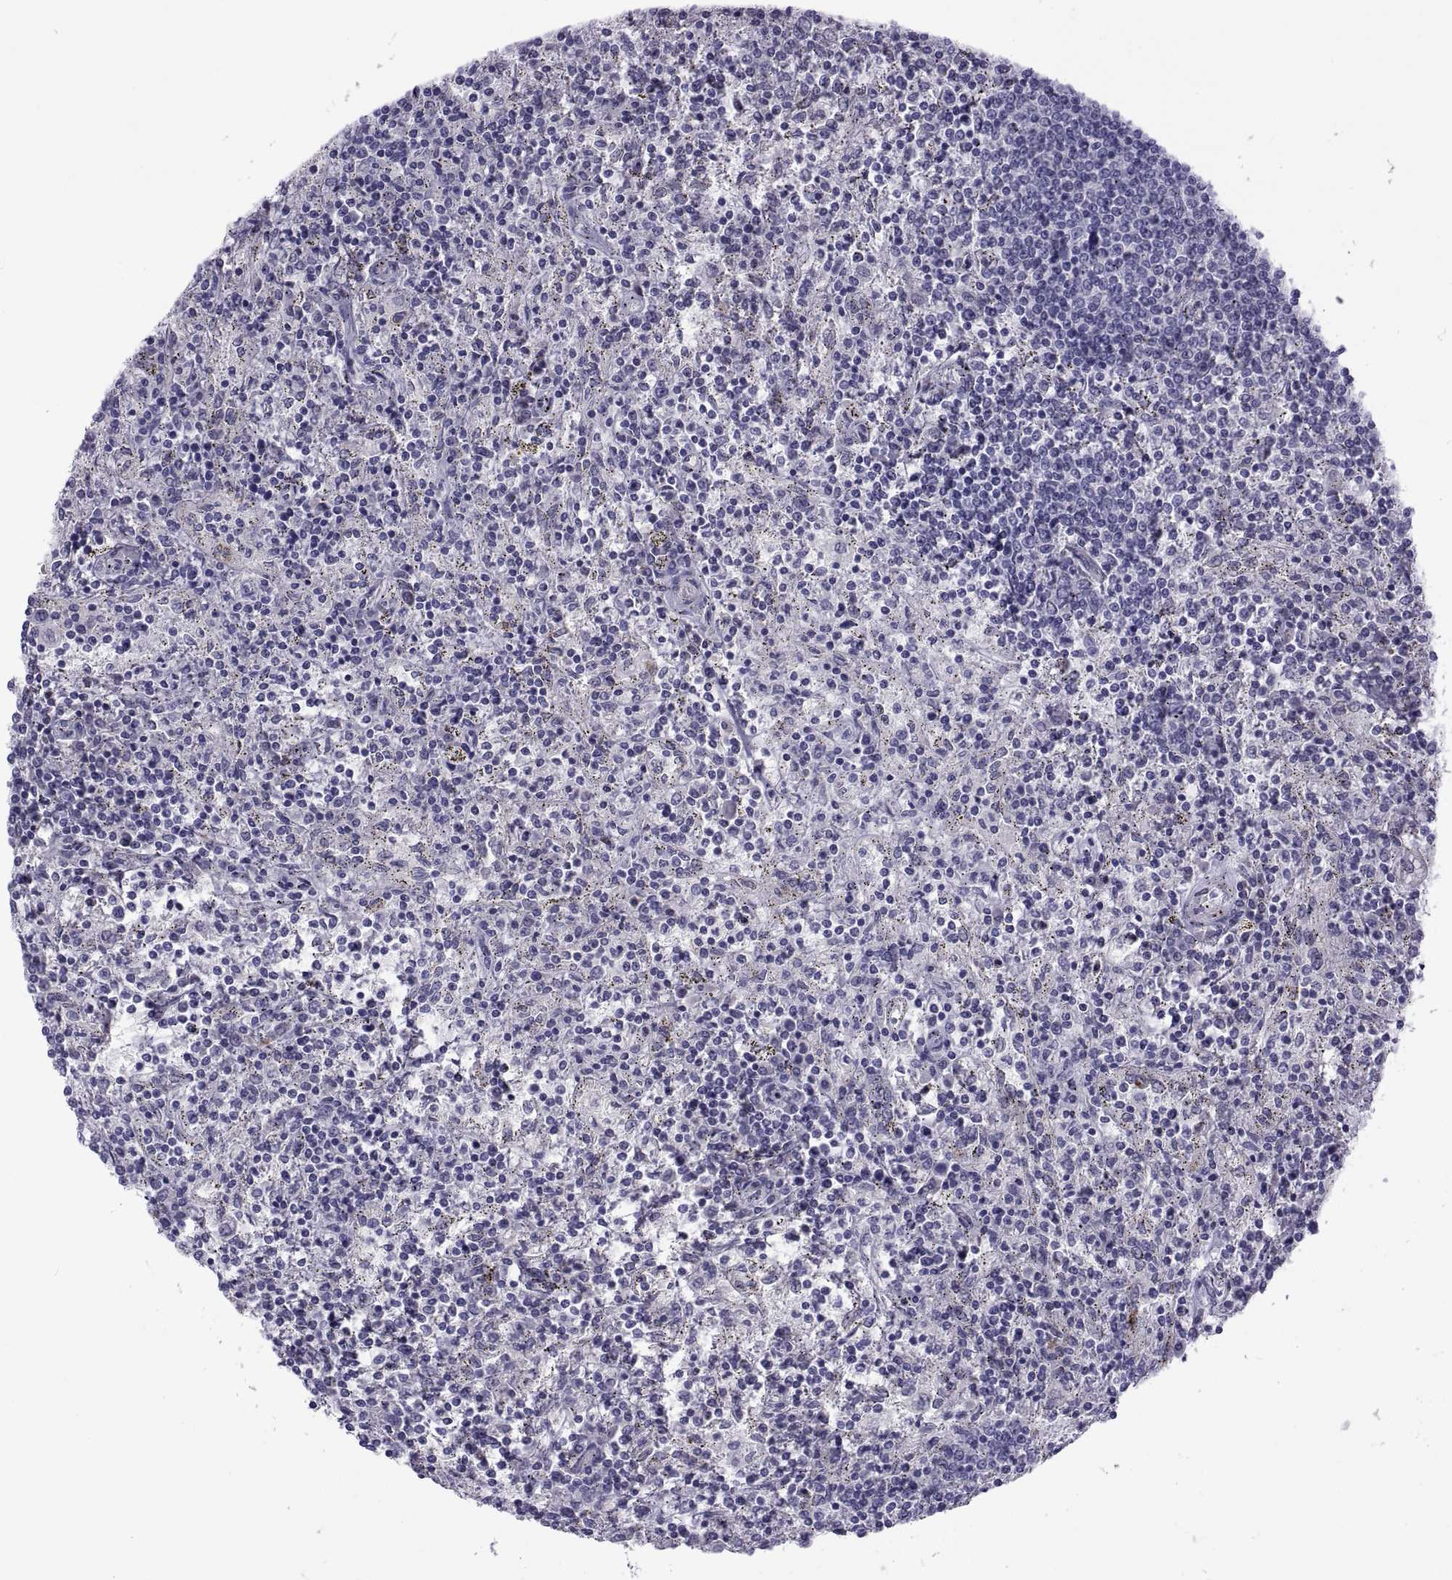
{"staining": {"intensity": "negative", "quantity": "none", "location": "none"}, "tissue": "lymphoma", "cell_type": "Tumor cells", "image_type": "cancer", "snomed": [{"axis": "morphology", "description": "Malignant lymphoma, non-Hodgkin's type, Low grade"}, {"axis": "topography", "description": "Spleen"}], "caption": "High magnification brightfield microscopy of low-grade malignant lymphoma, non-Hodgkin's type stained with DAB (3,3'-diaminobenzidine) (brown) and counterstained with hematoxylin (blue): tumor cells show no significant staining. (Immunohistochemistry, brightfield microscopy, high magnification).", "gene": "TMEM158", "patient": {"sex": "male", "age": 62}}